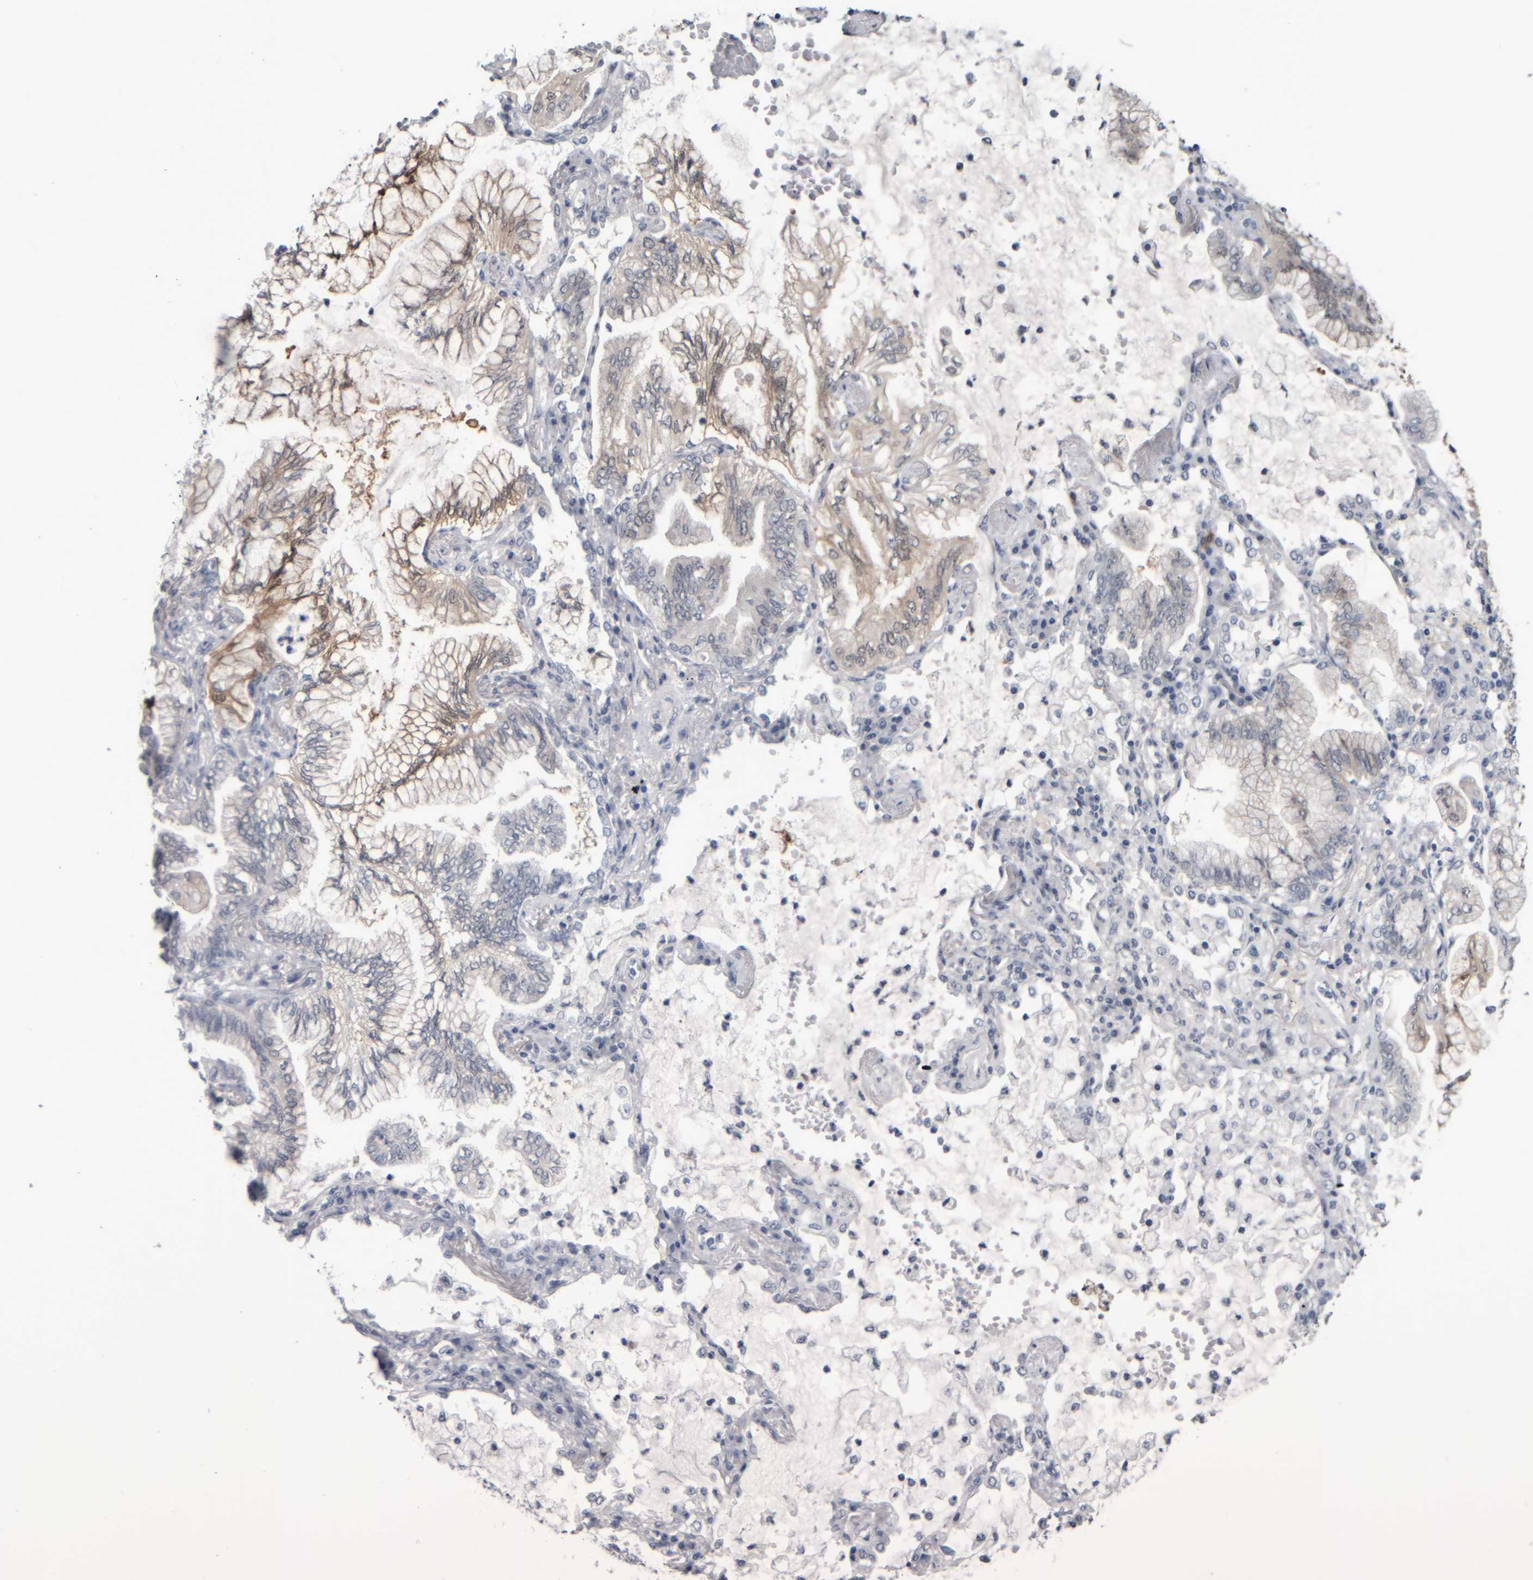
{"staining": {"intensity": "moderate", "quantity": ">75%", "location": "cytoplasmic/membranous,nuclear"}, "tissue": "lung cancer", "cell_type": "Tumor cells", "image_type": "cancer", "snomed": [{"axis": "morphology", "description": "Adenocarcinoma, NOS"}, {"axis": "topography", "description": "Lung"}], "caption": "Protein staining demonstrates moderate cytoplasmic/membranous and nuclear staining in about >75% of tumor cells in adenocarcinoma (lung). (IHC, brightfield microscopy, high magnification).", "gene": "COL14A1", "patient": {"sex": "female", "age": 70}}